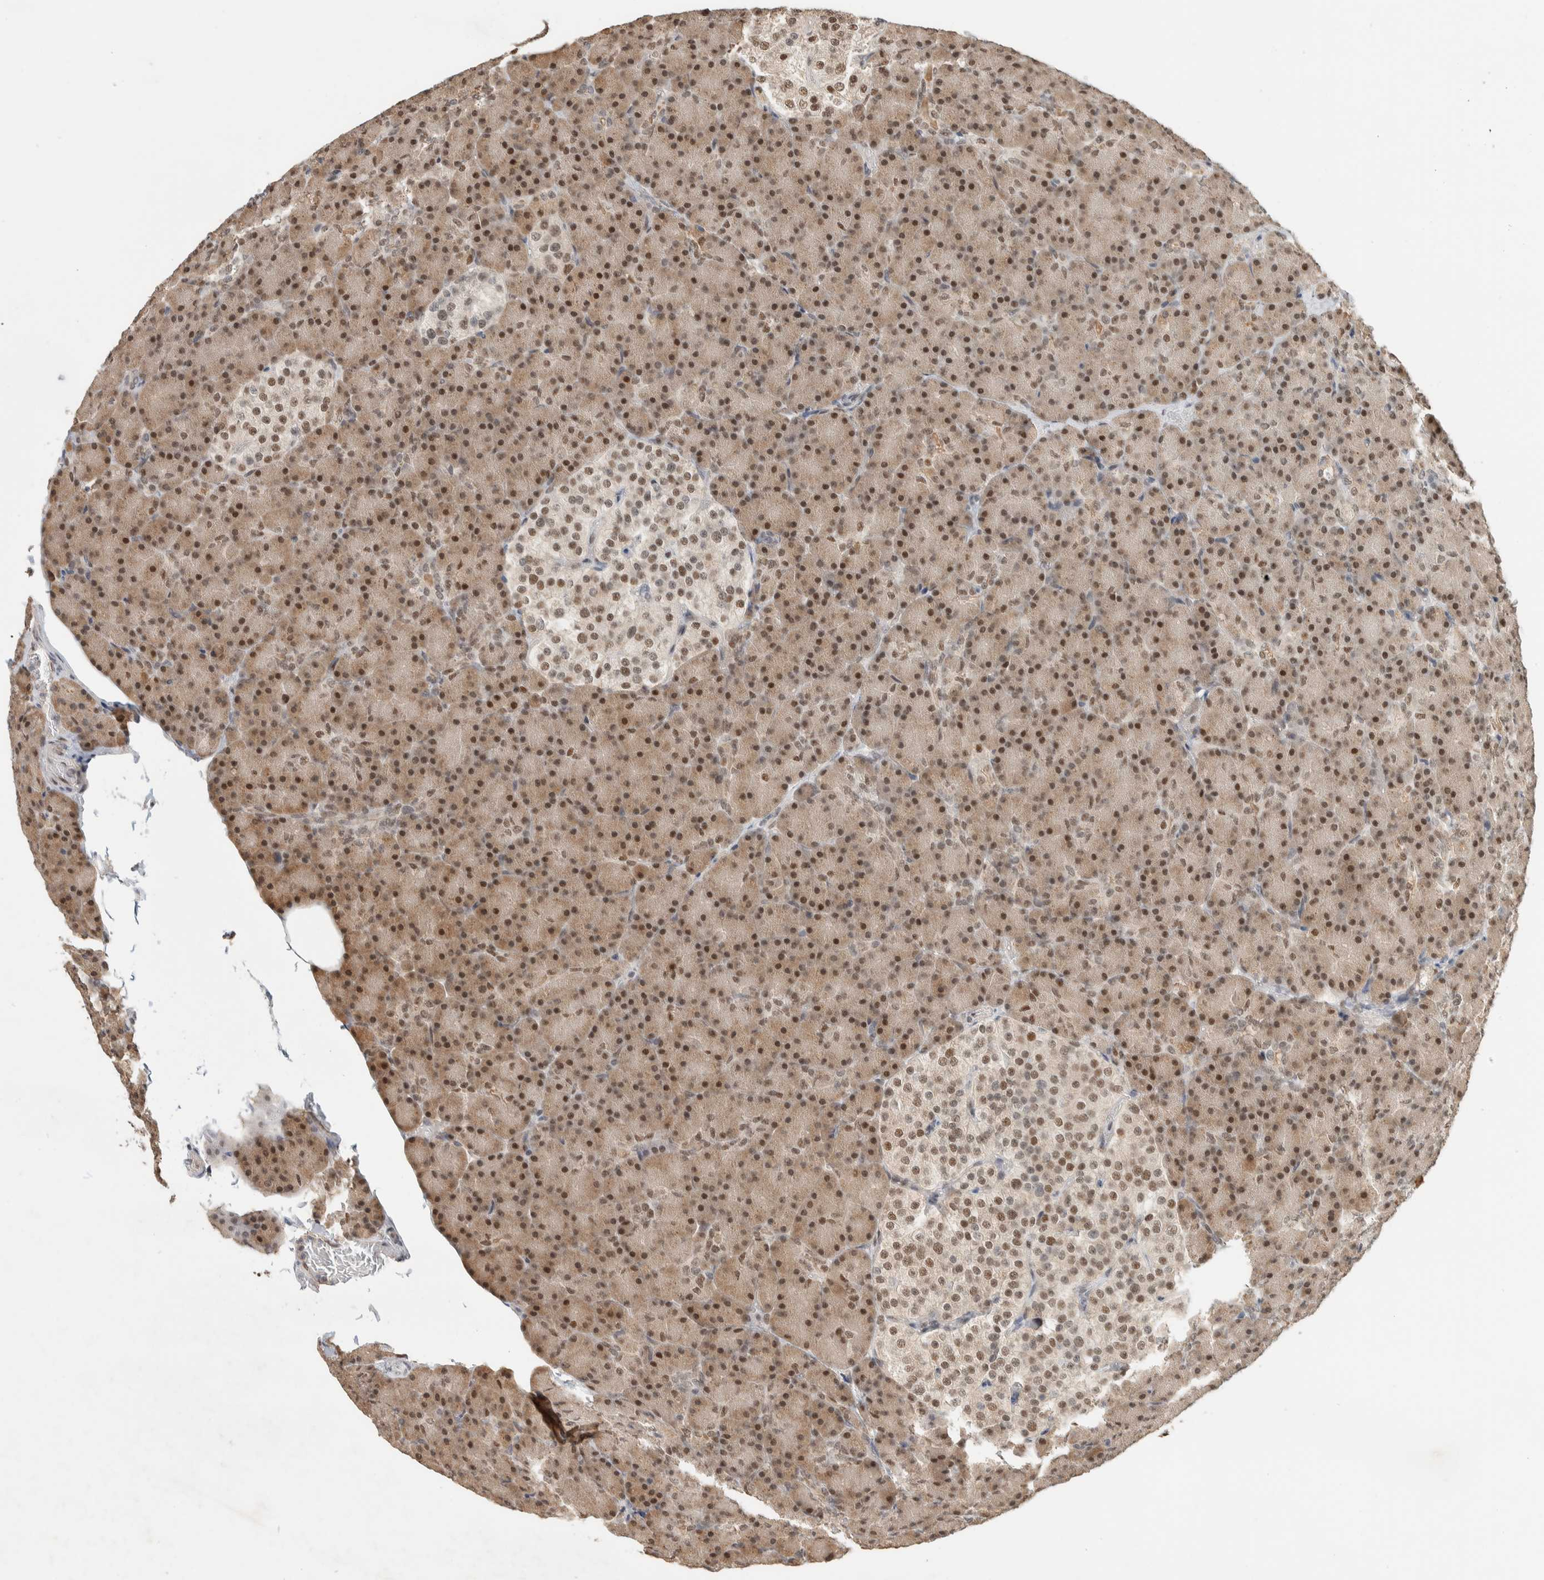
{"staining": {"intensity": "moderate", "quantity": ">75%", "location": "cytoplasmic/membranous,nuclear"}, "tissue": "pancreas", "cell_type": "Exocrine glandular cells", "image_type": "normal", "snomed": [{"axis": "morphology", "description": "Normal tissue, NOS"}, {"axis": "topography", "description": "Pancreas"}], "caption": "Moderate cytoplasmic/membranous,nuclear protein staining is present in approximately >75% of exocrine glandular cells in pancreas.", "gene": "PUS7", "patient": {"sex": "female", "age": 43}}